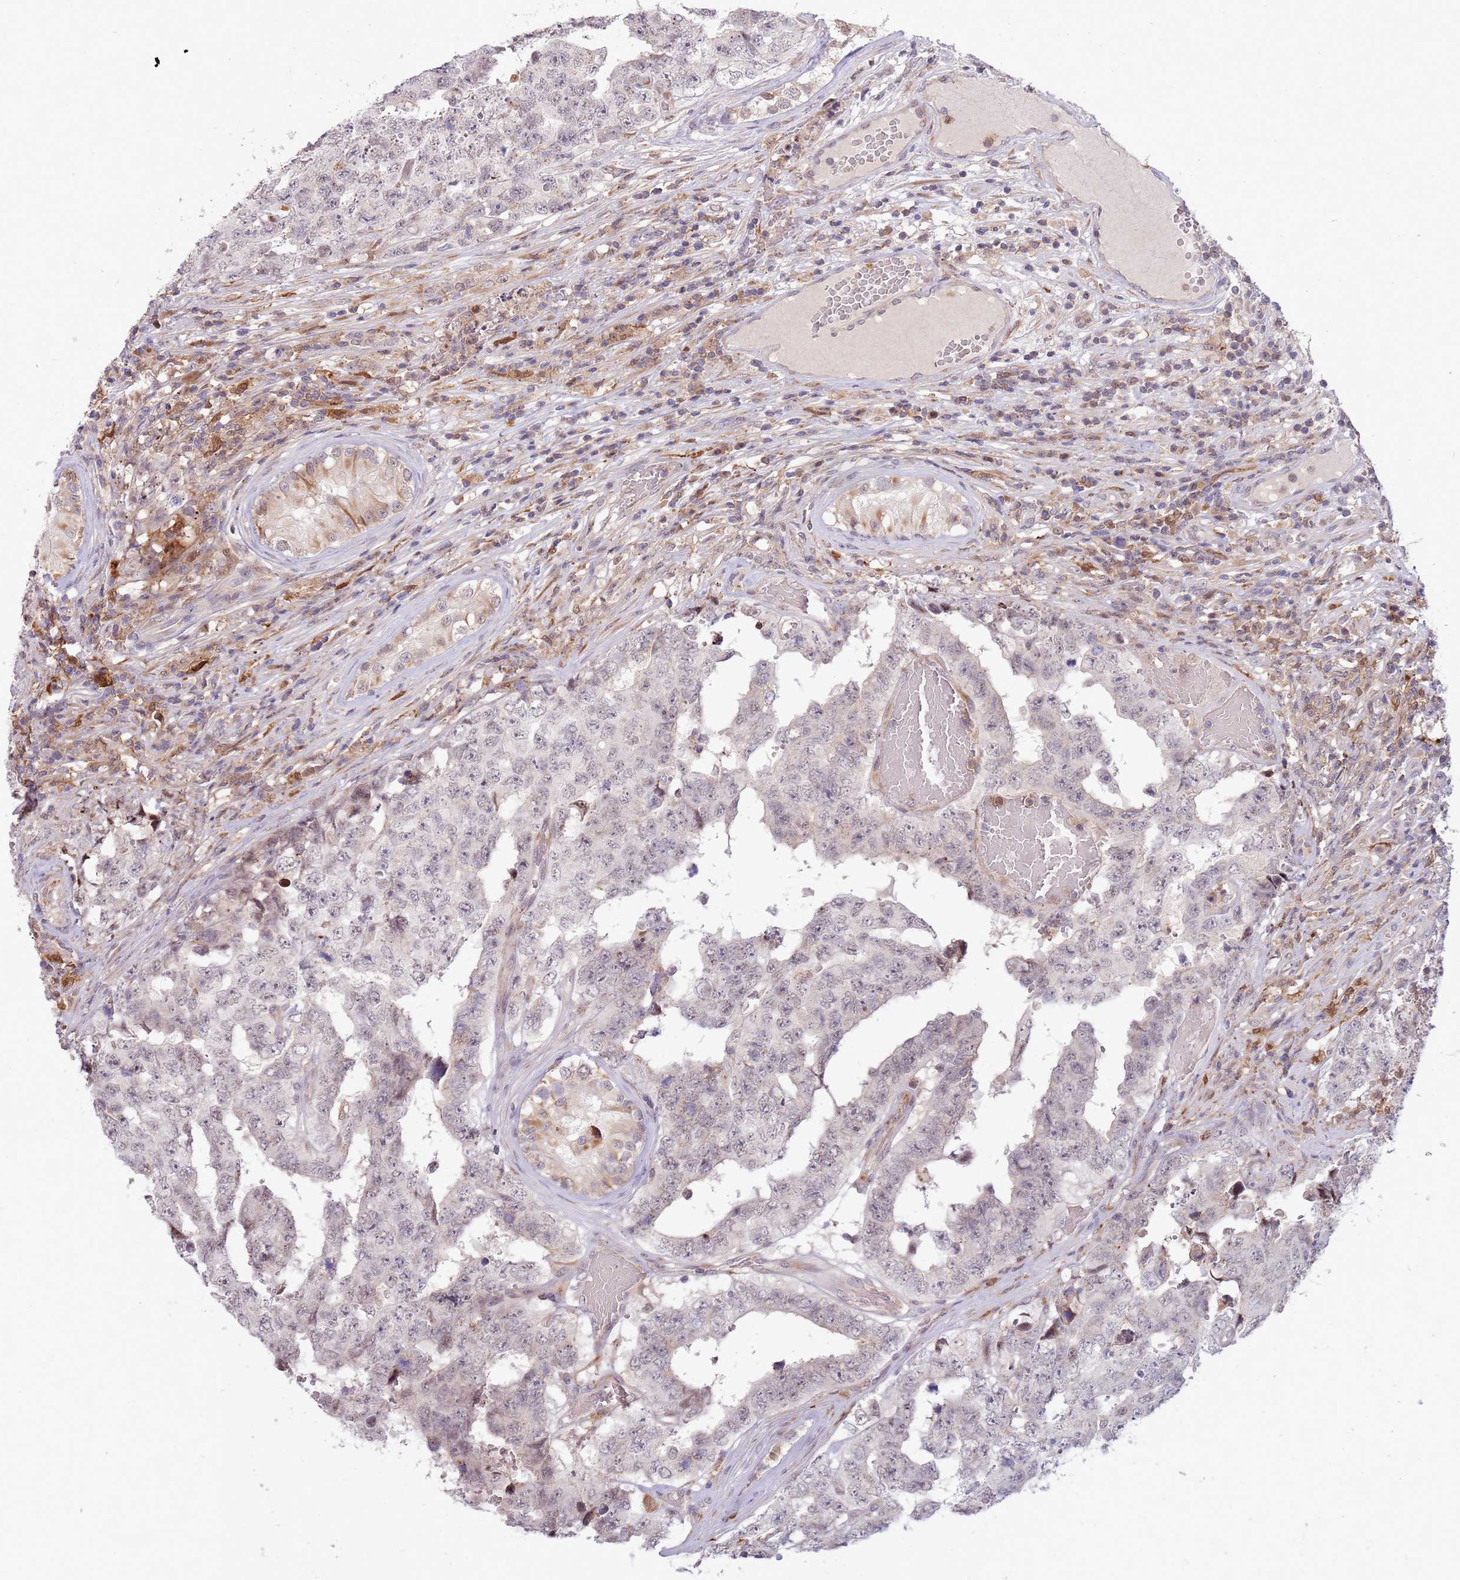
{"staining": {"intensity": "negative", "quantity": "none", "location": "none"}, "tissue": "testis cancer", "cell_type": "Tumor cells", "image_type": "cancer", "snomed": [{"axis": "morphology", "description": "Normal tissue, NOS"}, {"axis": "morphology", "description": "Carcinoma, Embryonal, NOS"}, {"axis": "topography", "description": "Testis"}, {"axis": "topography", "description": "Epididymis"}], "caption": "An image of embryonal carcinoma (testis) stained for a protein displays no brown staining in tumor cells.", "gene": "CCNJL", "patient": {"sex": "male", "age": 25}}